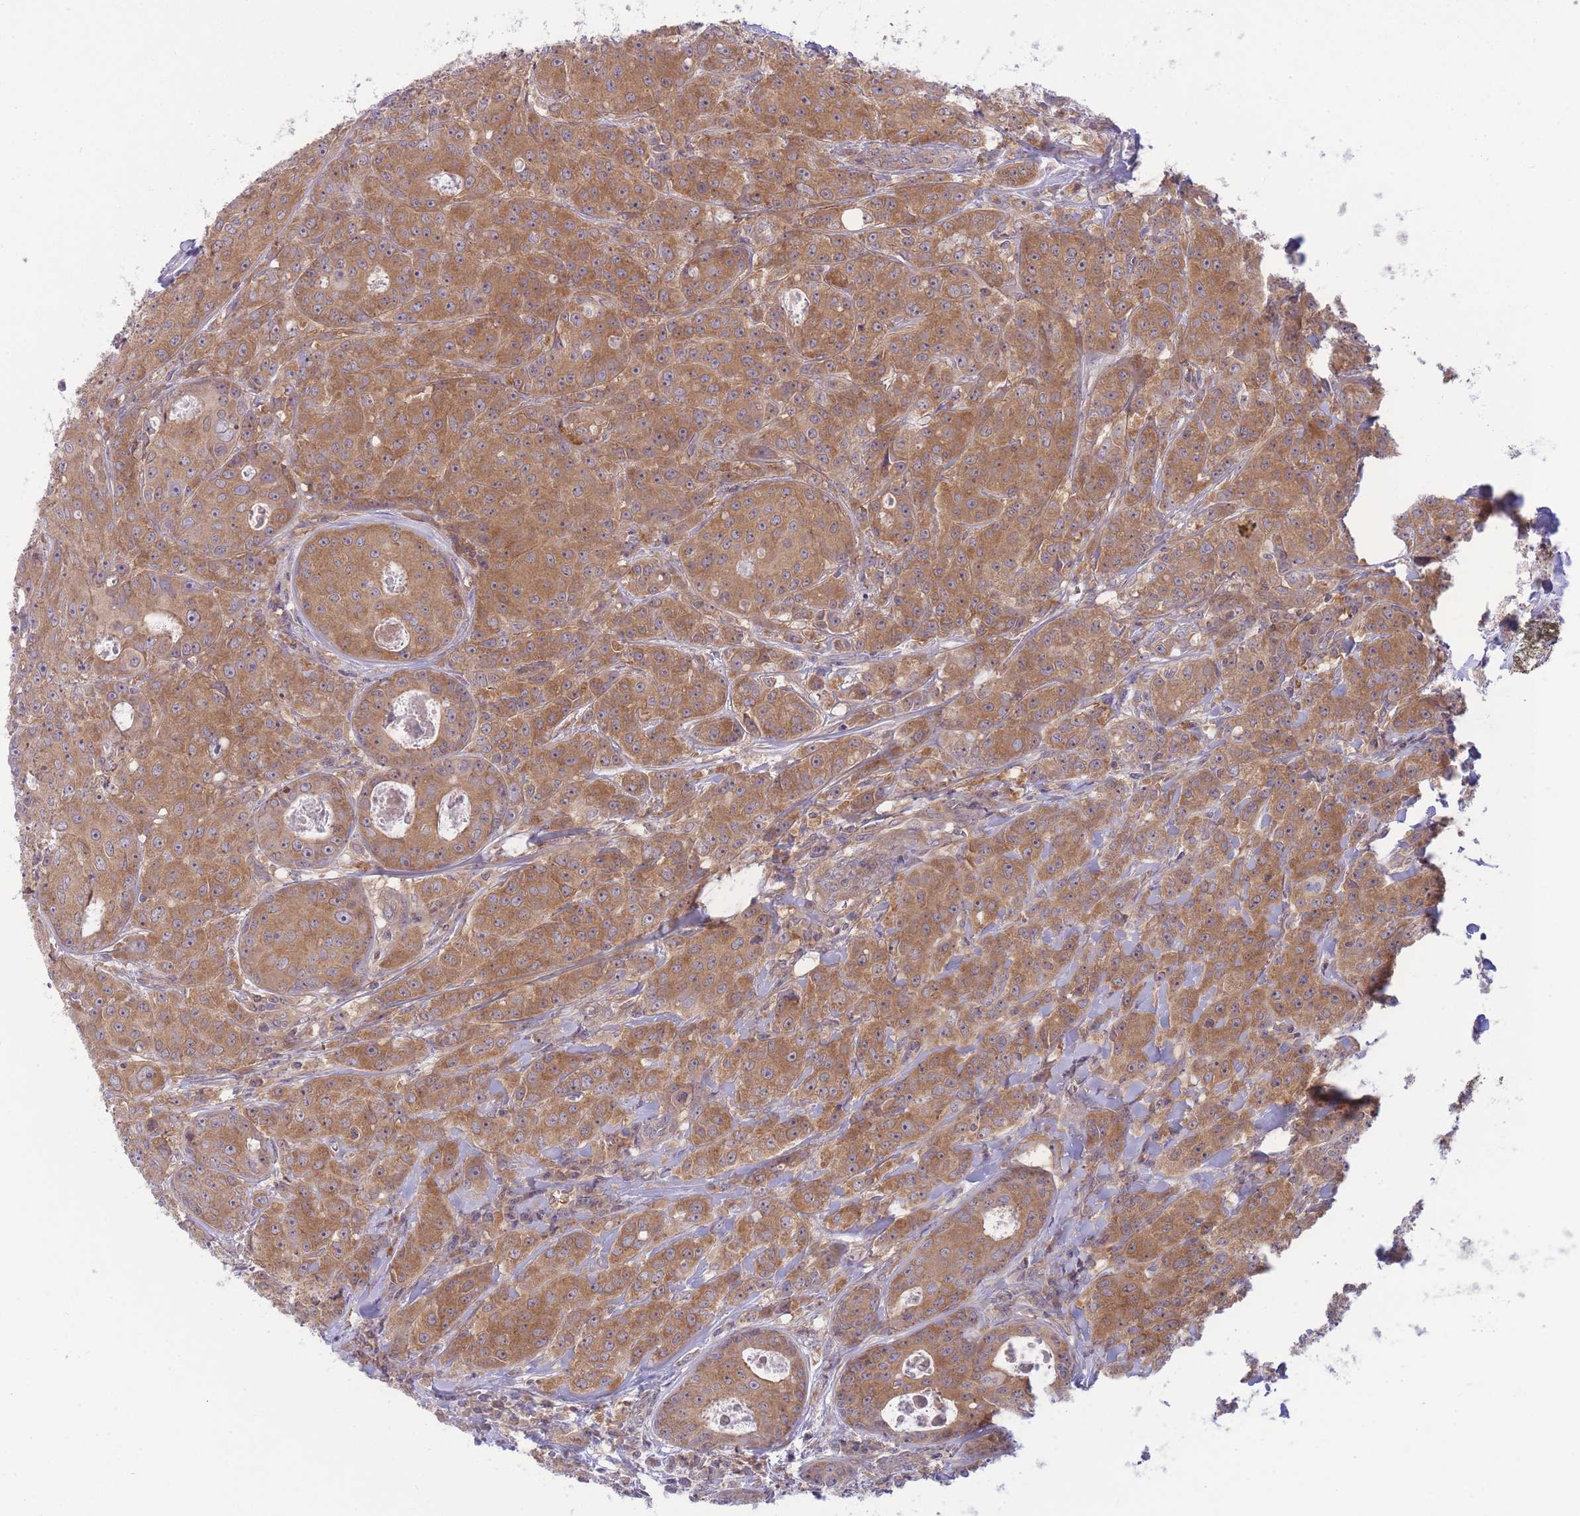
{"staining": {"intensity": "moderate", "quantity": ">75%", "location": "cytoplasmic/membranous"}, "tissue": "breast cancer", "cell_type": "Tumor cells", "image_type": "cancer", "snomed": [{"axis": "morphology", "description": "Duct carcinoma"}, {"axis": "topography", "description": "Breast"}], "caption": "A medium amount of moderate cytoplasmic/membranous staining is appreciated in approximately >75% of tumor cells in infiltrating ductal carcinoma (breast) tissue. (DAB IHC, brown staining for protein, blue staining for nuclei).", "gene": "PFDN6", "patient": {"sex": "female", "age": 43}}